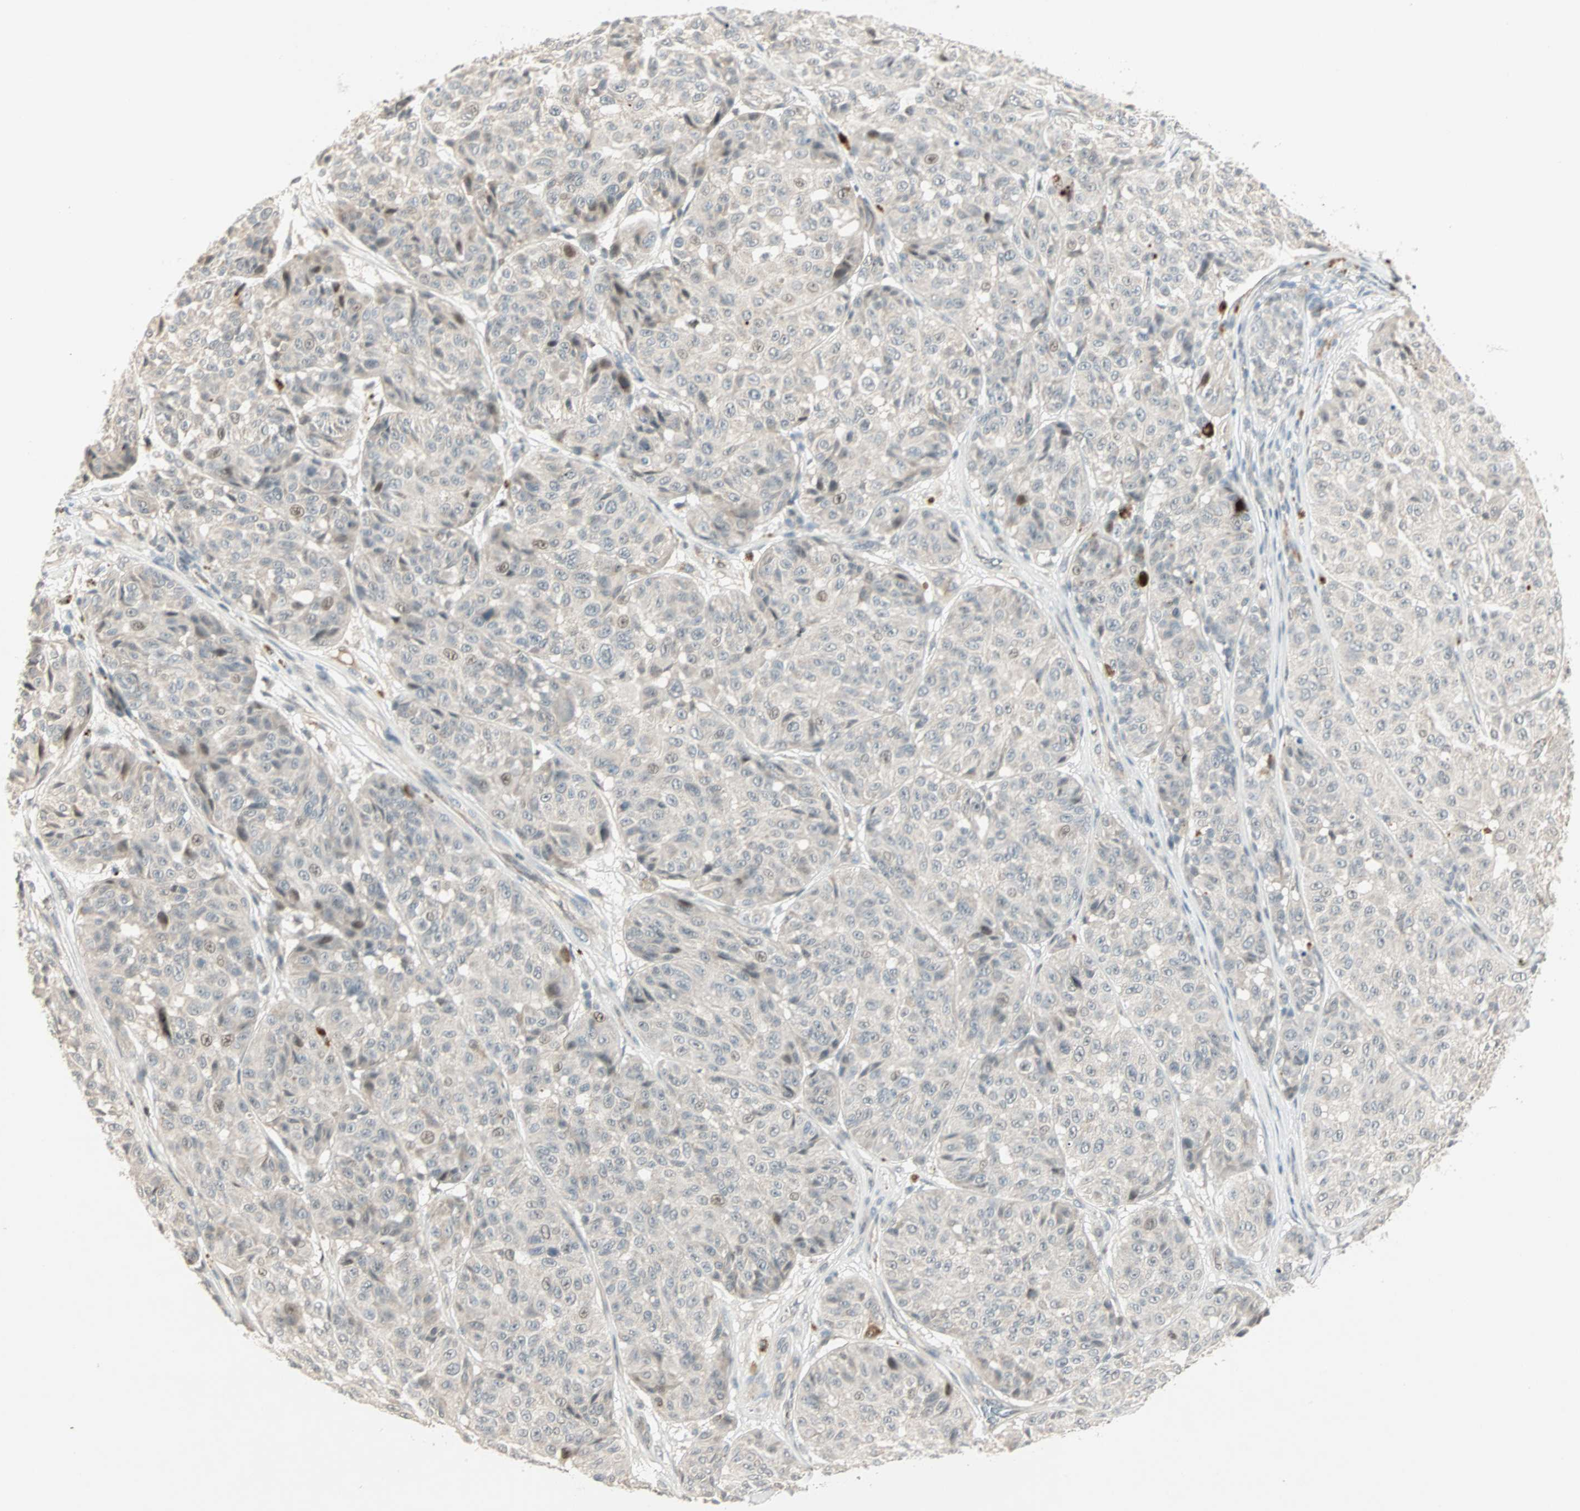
{"staining": {"intensity": "weak", "quantity": ">75%", "location": "cytoplasmic/membranous,nuclear"}, "tissue": "melanoma", "cell_type": "Tumor cells", "image_type": "cancer", "snomed": [{"axis": "morphology", "description": "Malignant melanoma, NOS"}, {"axis": "topography", "description": "Skin"}], "caption": "Immunohistochemical staining of human malignant melanoma demonstrates low levels of weak cytoplasmic/membranous and nuclear positivity in about >75% of tumor cells. The protein of interest is stained brown, and the nuclei are stained in blue (DAB IHC with brightfield microscopy, high magnification).", "gene": "ACSL5", "patient": {"sex": "female", "age": 46}}